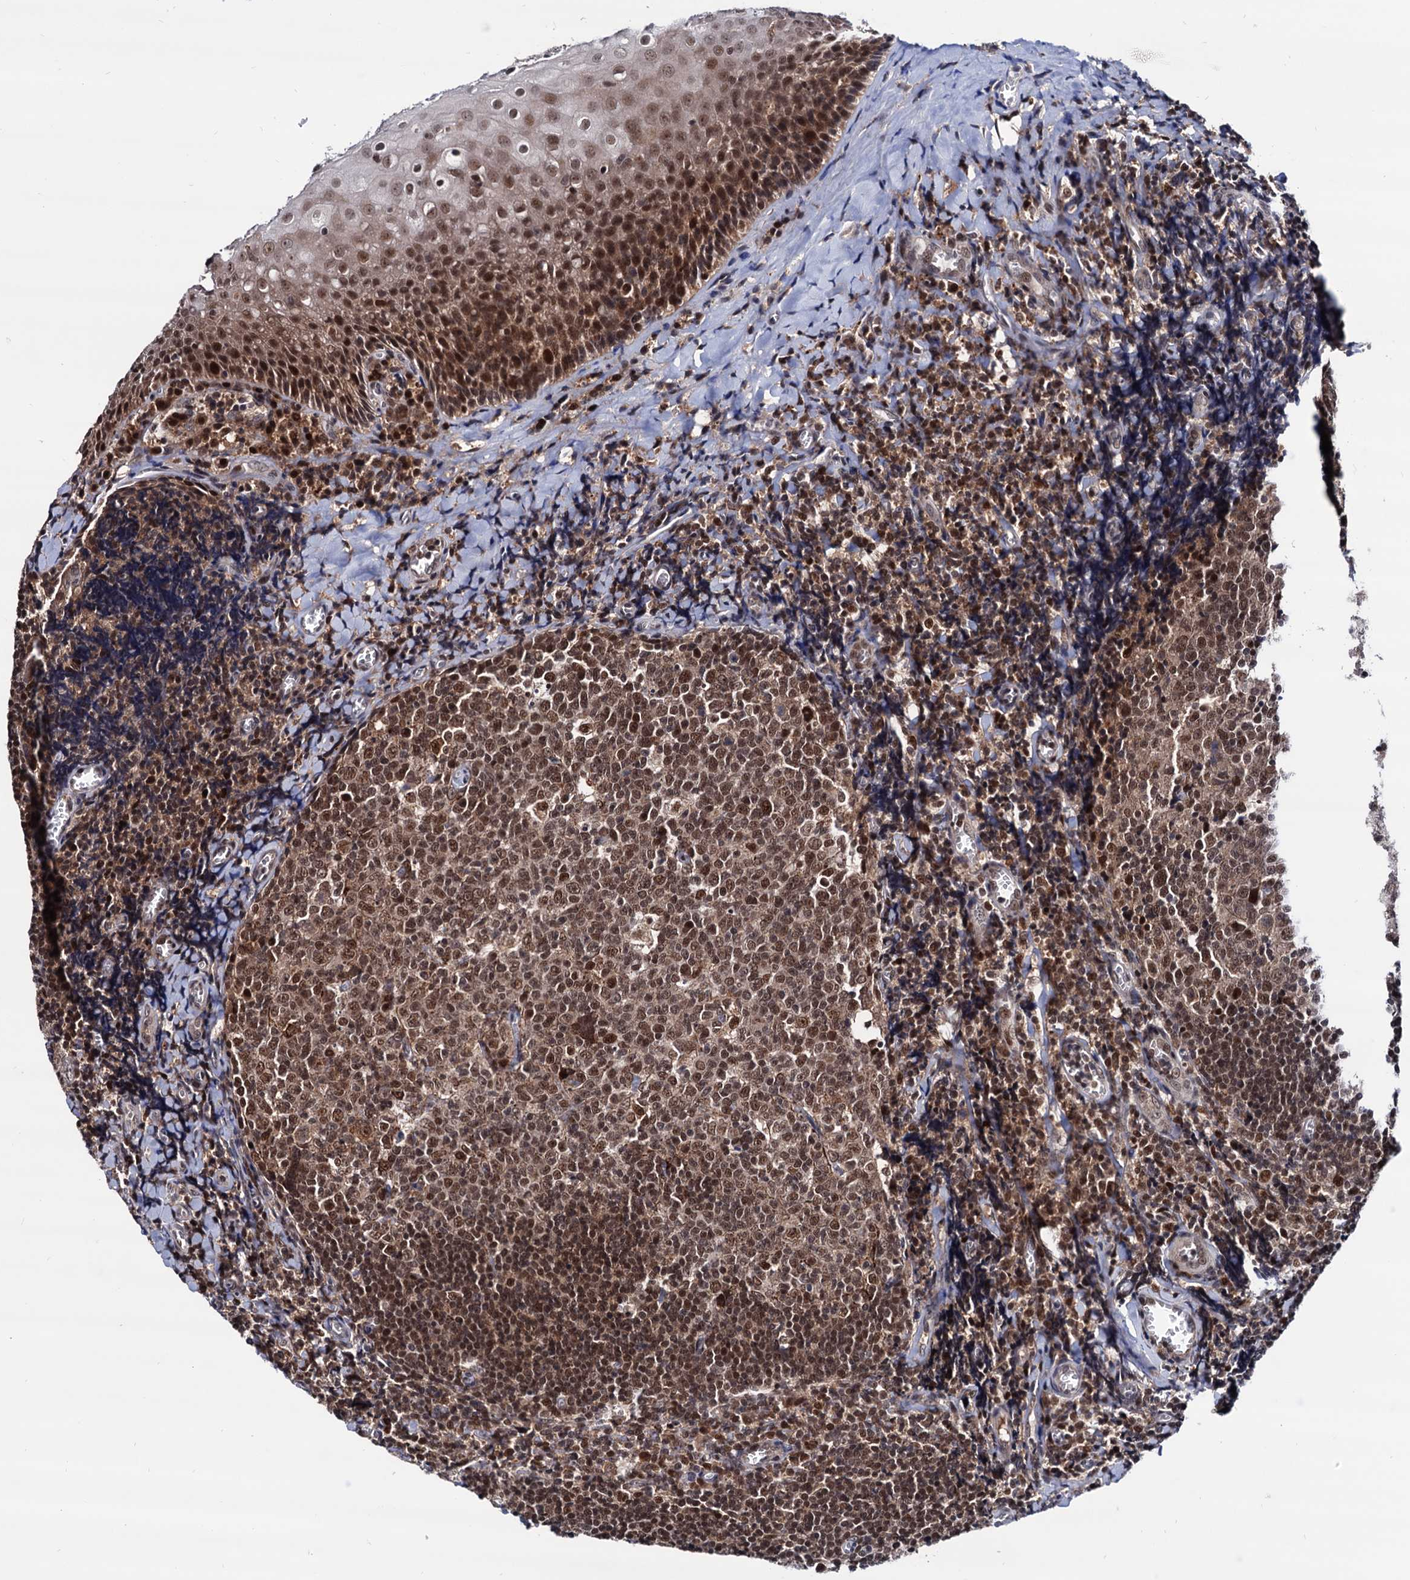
{"staining": {"intensity": "moderate", "quantity": ">75%", "location": "cytoplasmic/membranous,nuclear"}, "tissue": "tonsil", "cell_type": "Germinal center cells", "image_type": "normal", "snomed": [{"axis": "morphology", "description": "Normal tissue, NOS"}, {"axis": "topography", "description": "Tonsil"}], "caption": "DAB immunohistochemical staining of unremarkable tonsil reveals moderate cytoplasmic/membranous,nuclear protein staining in about >75% of germinal center cells. (IHC, brightfield microscopy, high magnification).", "gene": "RNASEH2B", "patient": {"sex": "male", "age": 27}}